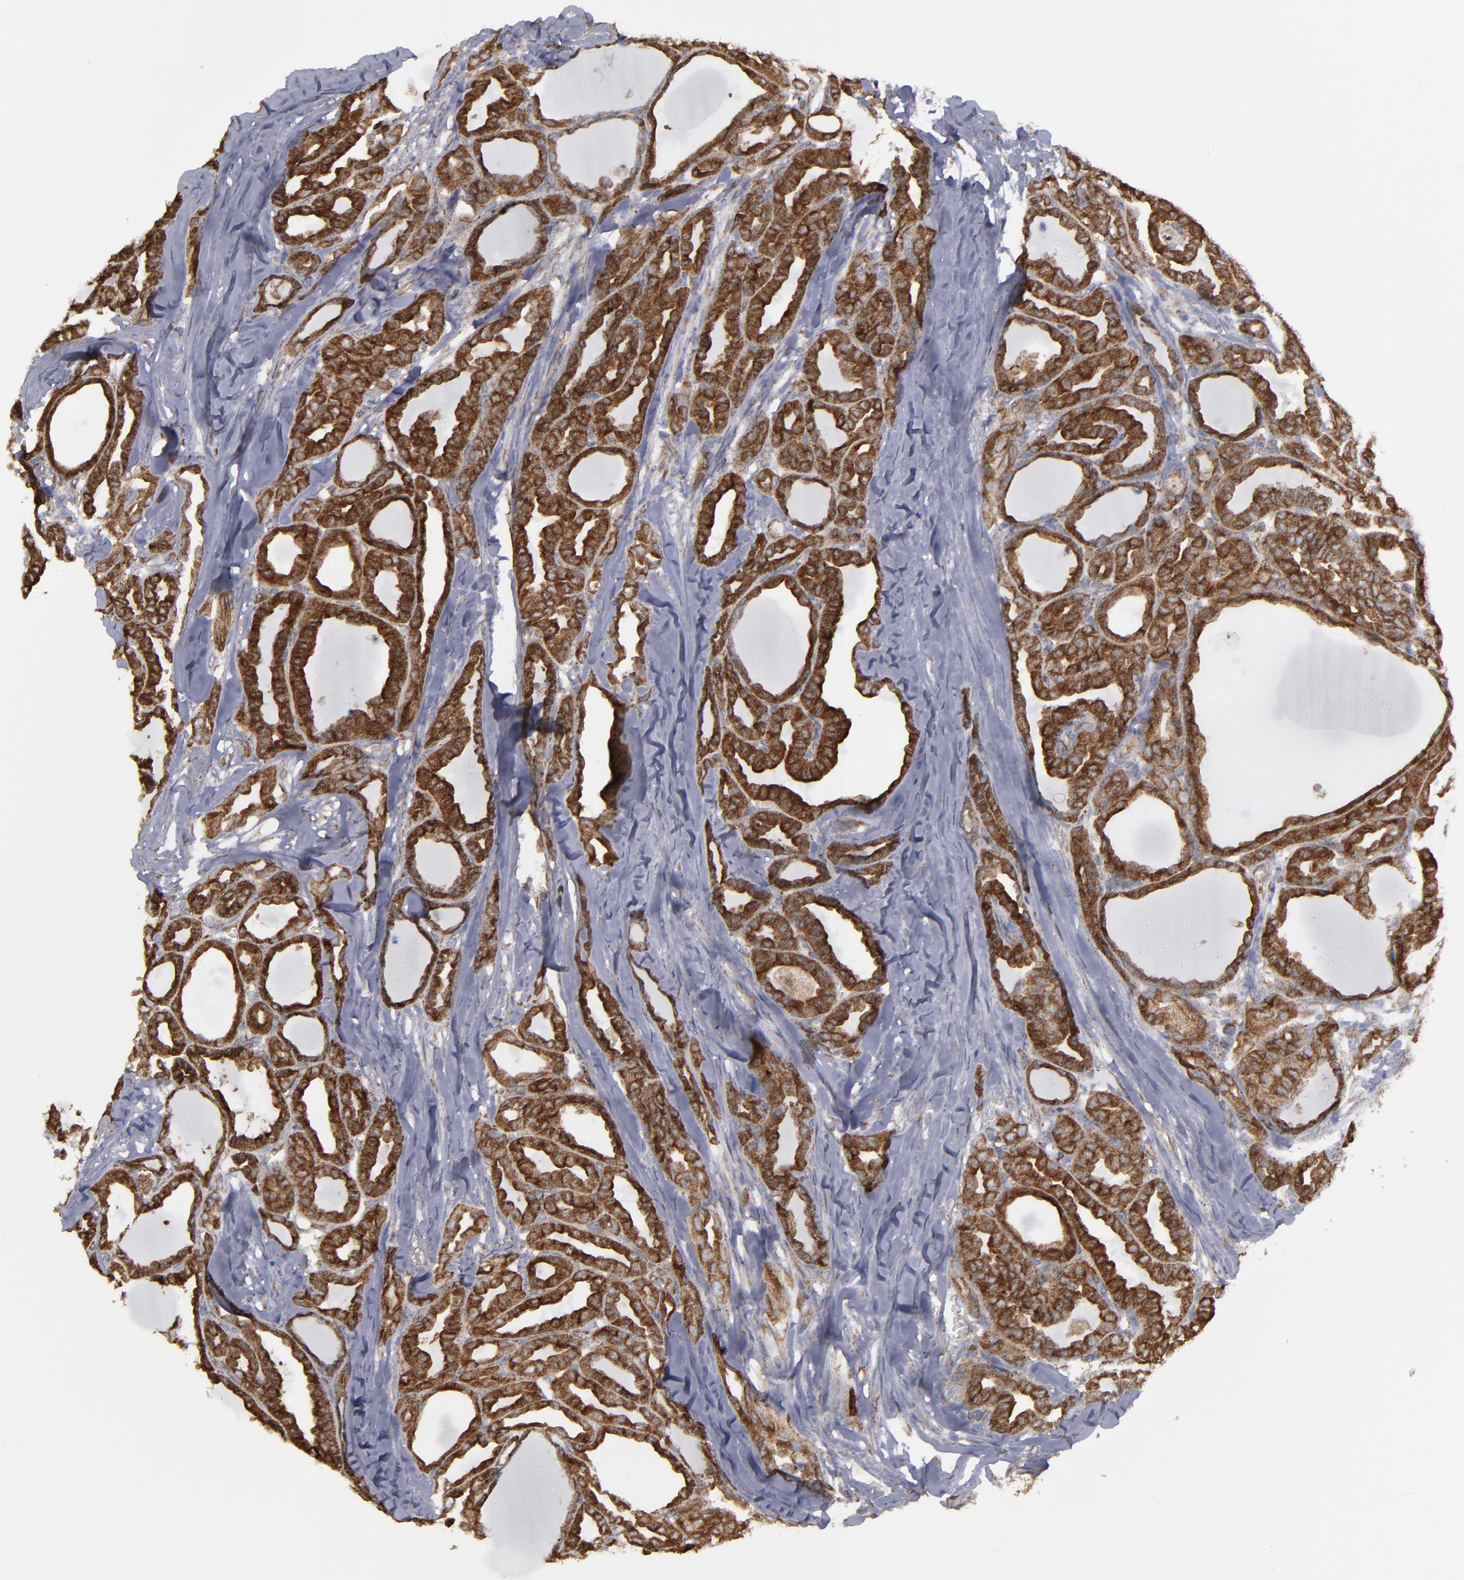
{"staining": {"intensity": "strong", "quantity": ">75%", "location": "cytoplasmic/membranous"}, "tissue": "thyroid cancer", "cell_type": "Tumor cells", "image_type": "cancer", "snomed": [{"axis": "morphology", "description": "Carcinoma, NOS"}, {"axis": "topography", "description": "Thyroid gland"}], "caption": "Immunohistochemical staining of thyroid cancer exhibits high levels of strong cytoplasmic/membranous positivity in approximately >75% of tumor cells.", "gene": "ERLIN2", "patient": {"sex": "female", "age": 91}}